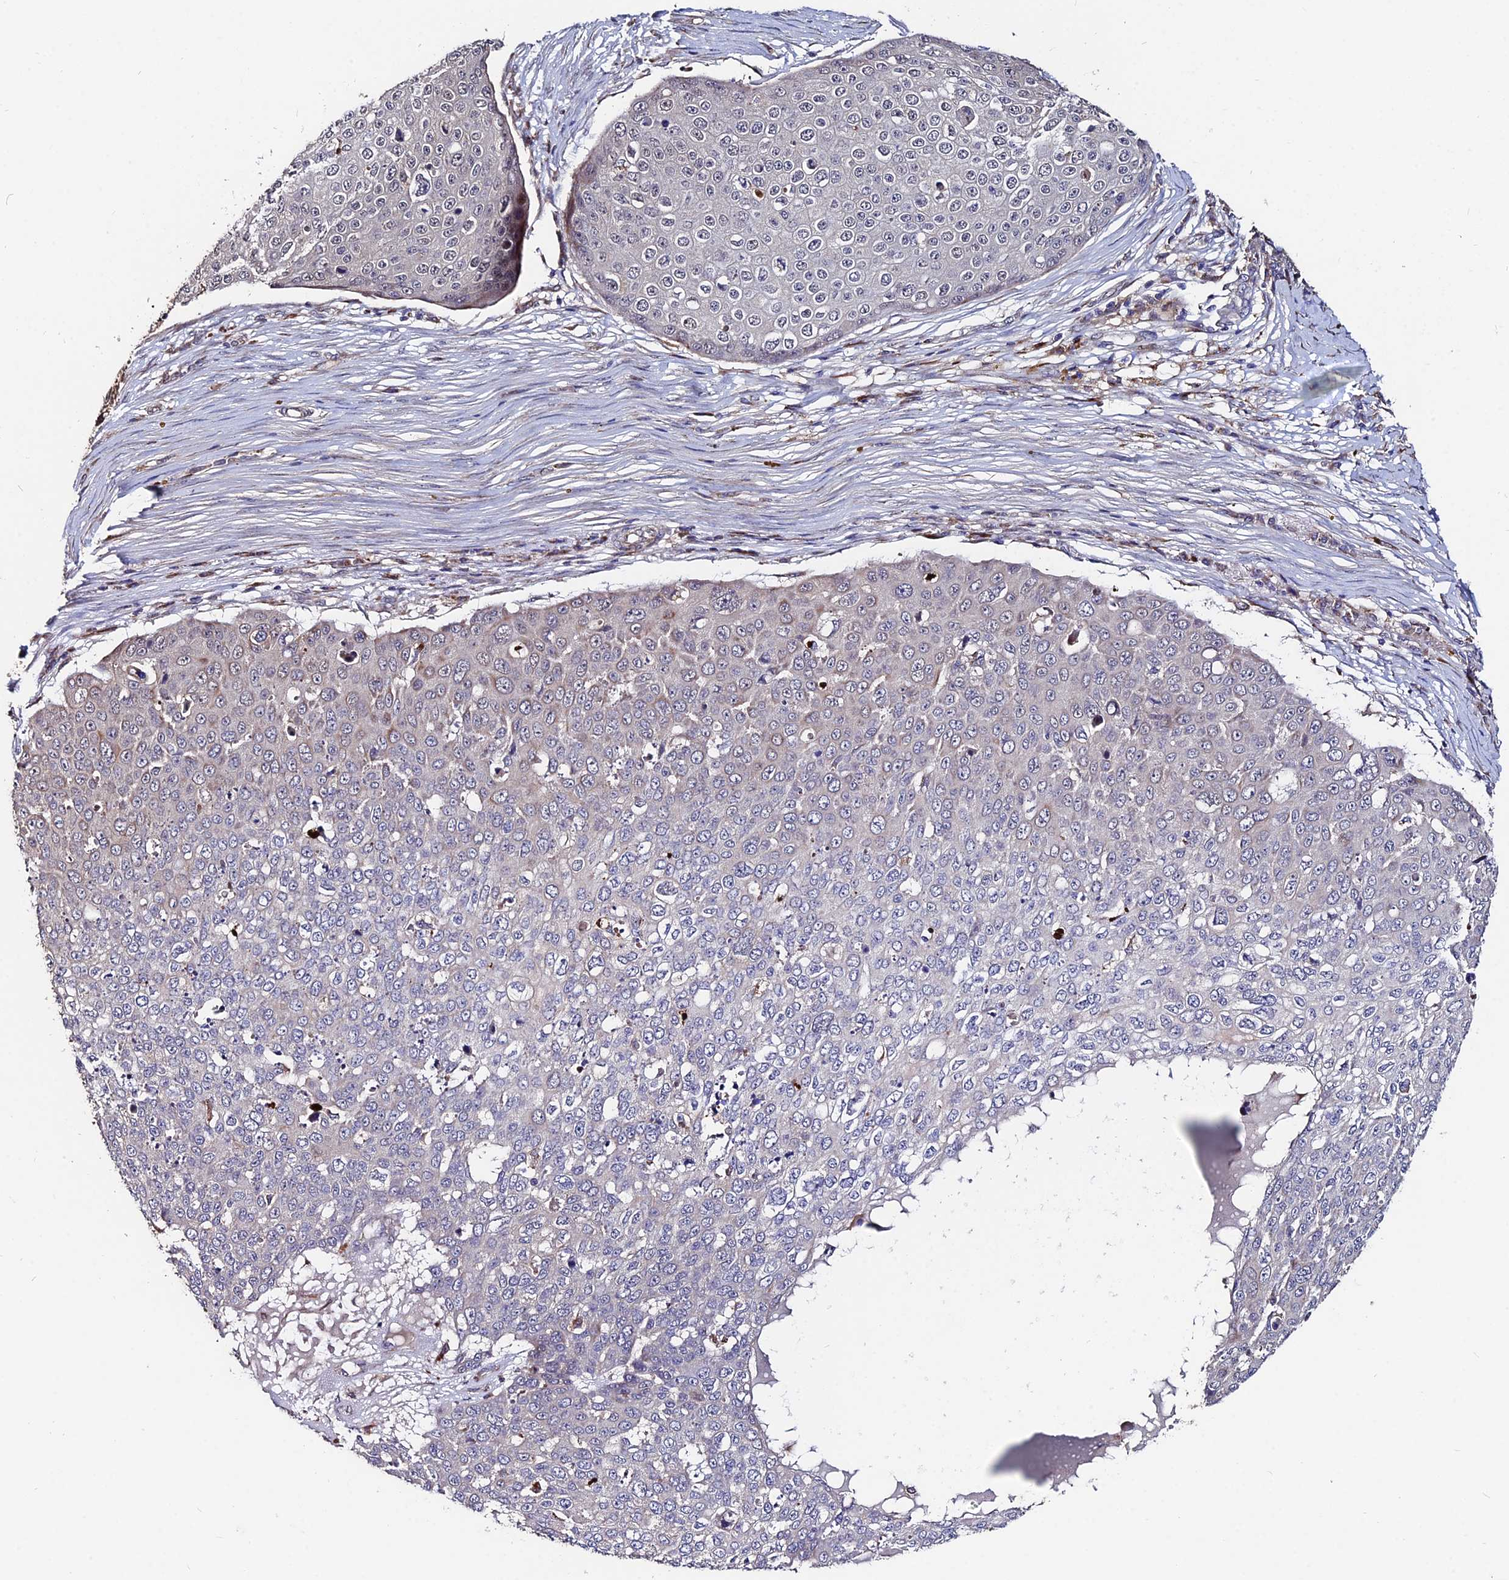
{"staining": {"intensity": "negative", "quantity": "none", "location": "none"}, "tissue": "skin cancer", "cell_type": "Tumor cells", "image_type": "cancer", "snomed": [{"axis": "morphology", "description": "Squamous cell carcinoma, NOS"}, {"axis": "topography", "description": "Skin"}], "caption": "A high-resolution image shows immunohistochemistry (IHC) staining of skin cancer (squamous cell carcinoma), which shows no significant staining in tumor cells.", "gene": "ACTR5", "patient": {"sex": "male", "age": 71}}